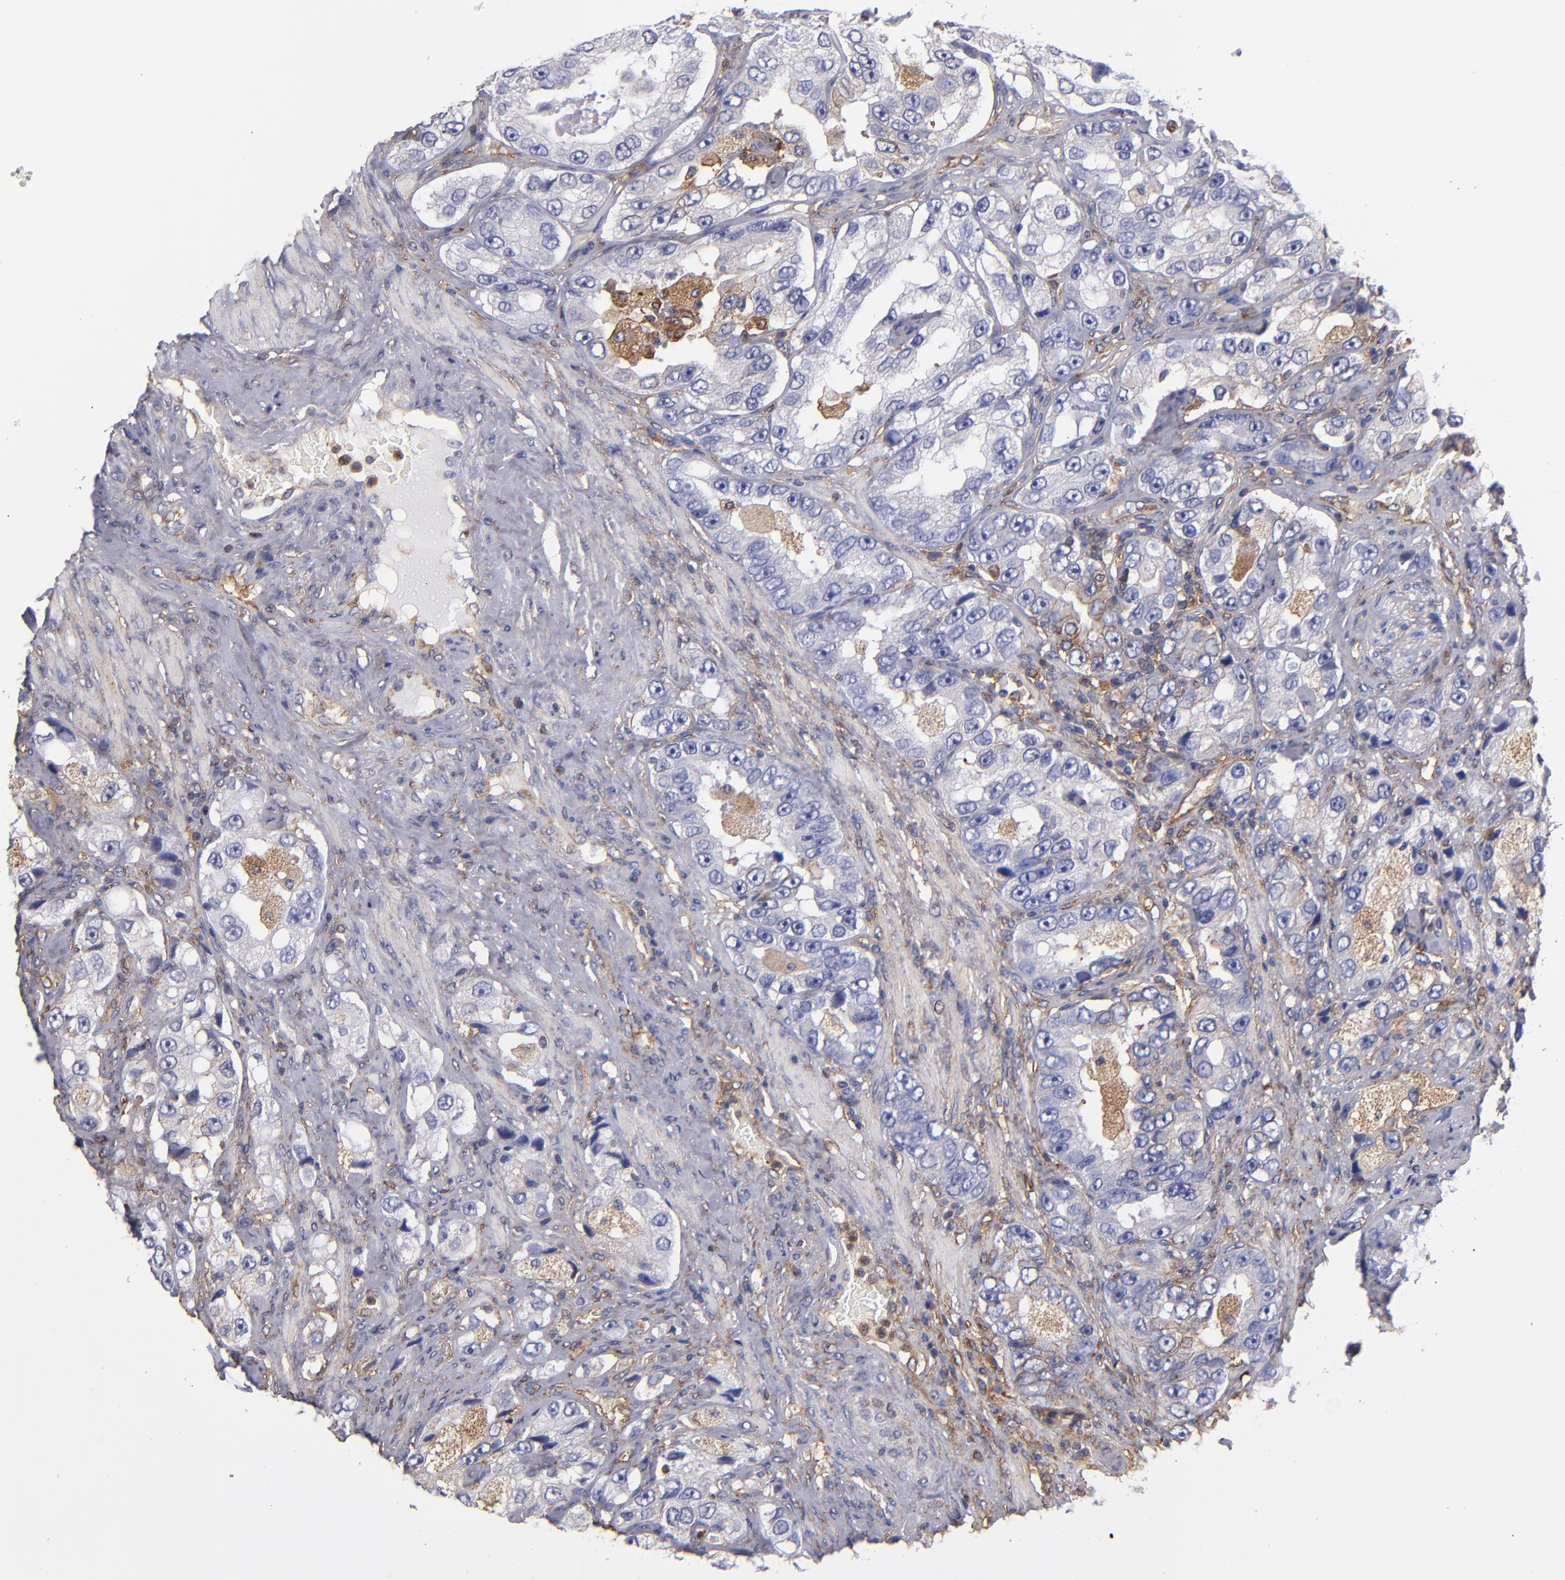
{"staining": {"intensity": "negative", "quantity": "none", "location": "none"}, "tissue": "prostate cancer", "cell_type": "Tumor cells", "image_type": "cancer", "snomed": [{"axis": "morphology", "description": "Adenocarcinoma, High grade"}, {"axis": "topography", "description": "Prostate"}], "caption": "Immunohistochemistry (IHC) micrograph of human prostate adenocarcinoma (high-grade) stained for a protein (brown), which exhibits no positivity in tumor cells.", "gene": "MVP", "patient": {"sex": "male", "age": 63}}